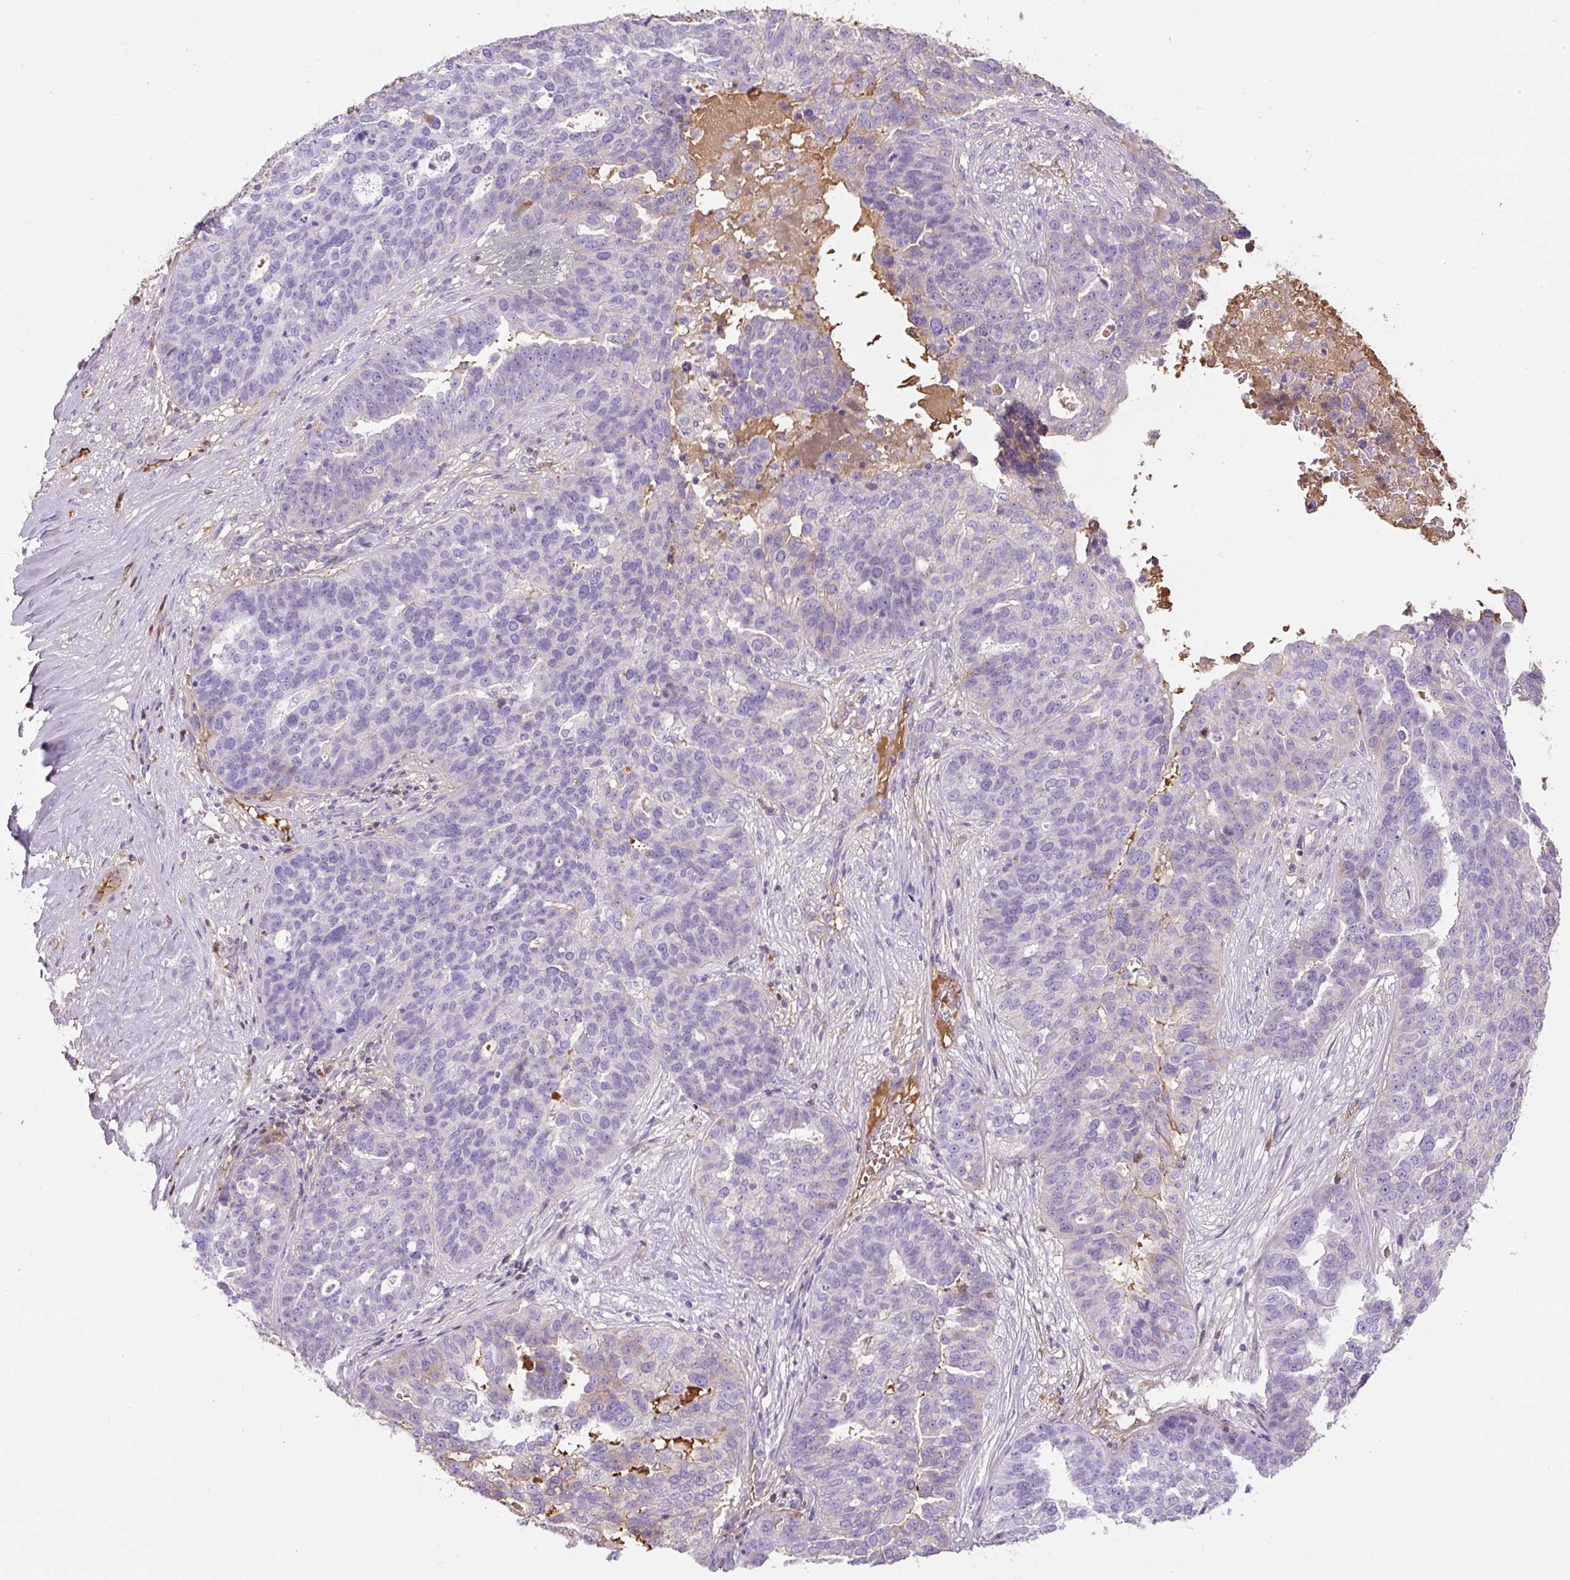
{"staining": {"intensity": "negative", "quantity": "none", "location": "none"}, "tissue": "ovarian cancer", "cell_type": "Tumor cells", "image_type": "cancer", "snomed": [{"axis": "morphology", "description": "Cystadenocarcinoma, serous, NOS"}, {"axis": "topography", "description": "Ovary"}], "caption": "This is a histopathology image of IHC staining of ovarian serous cystadenocarcinoma, which shows no expression in tumor cells.", "gene": "APOA1", "patient": {"sex": "female", "age": 59}}